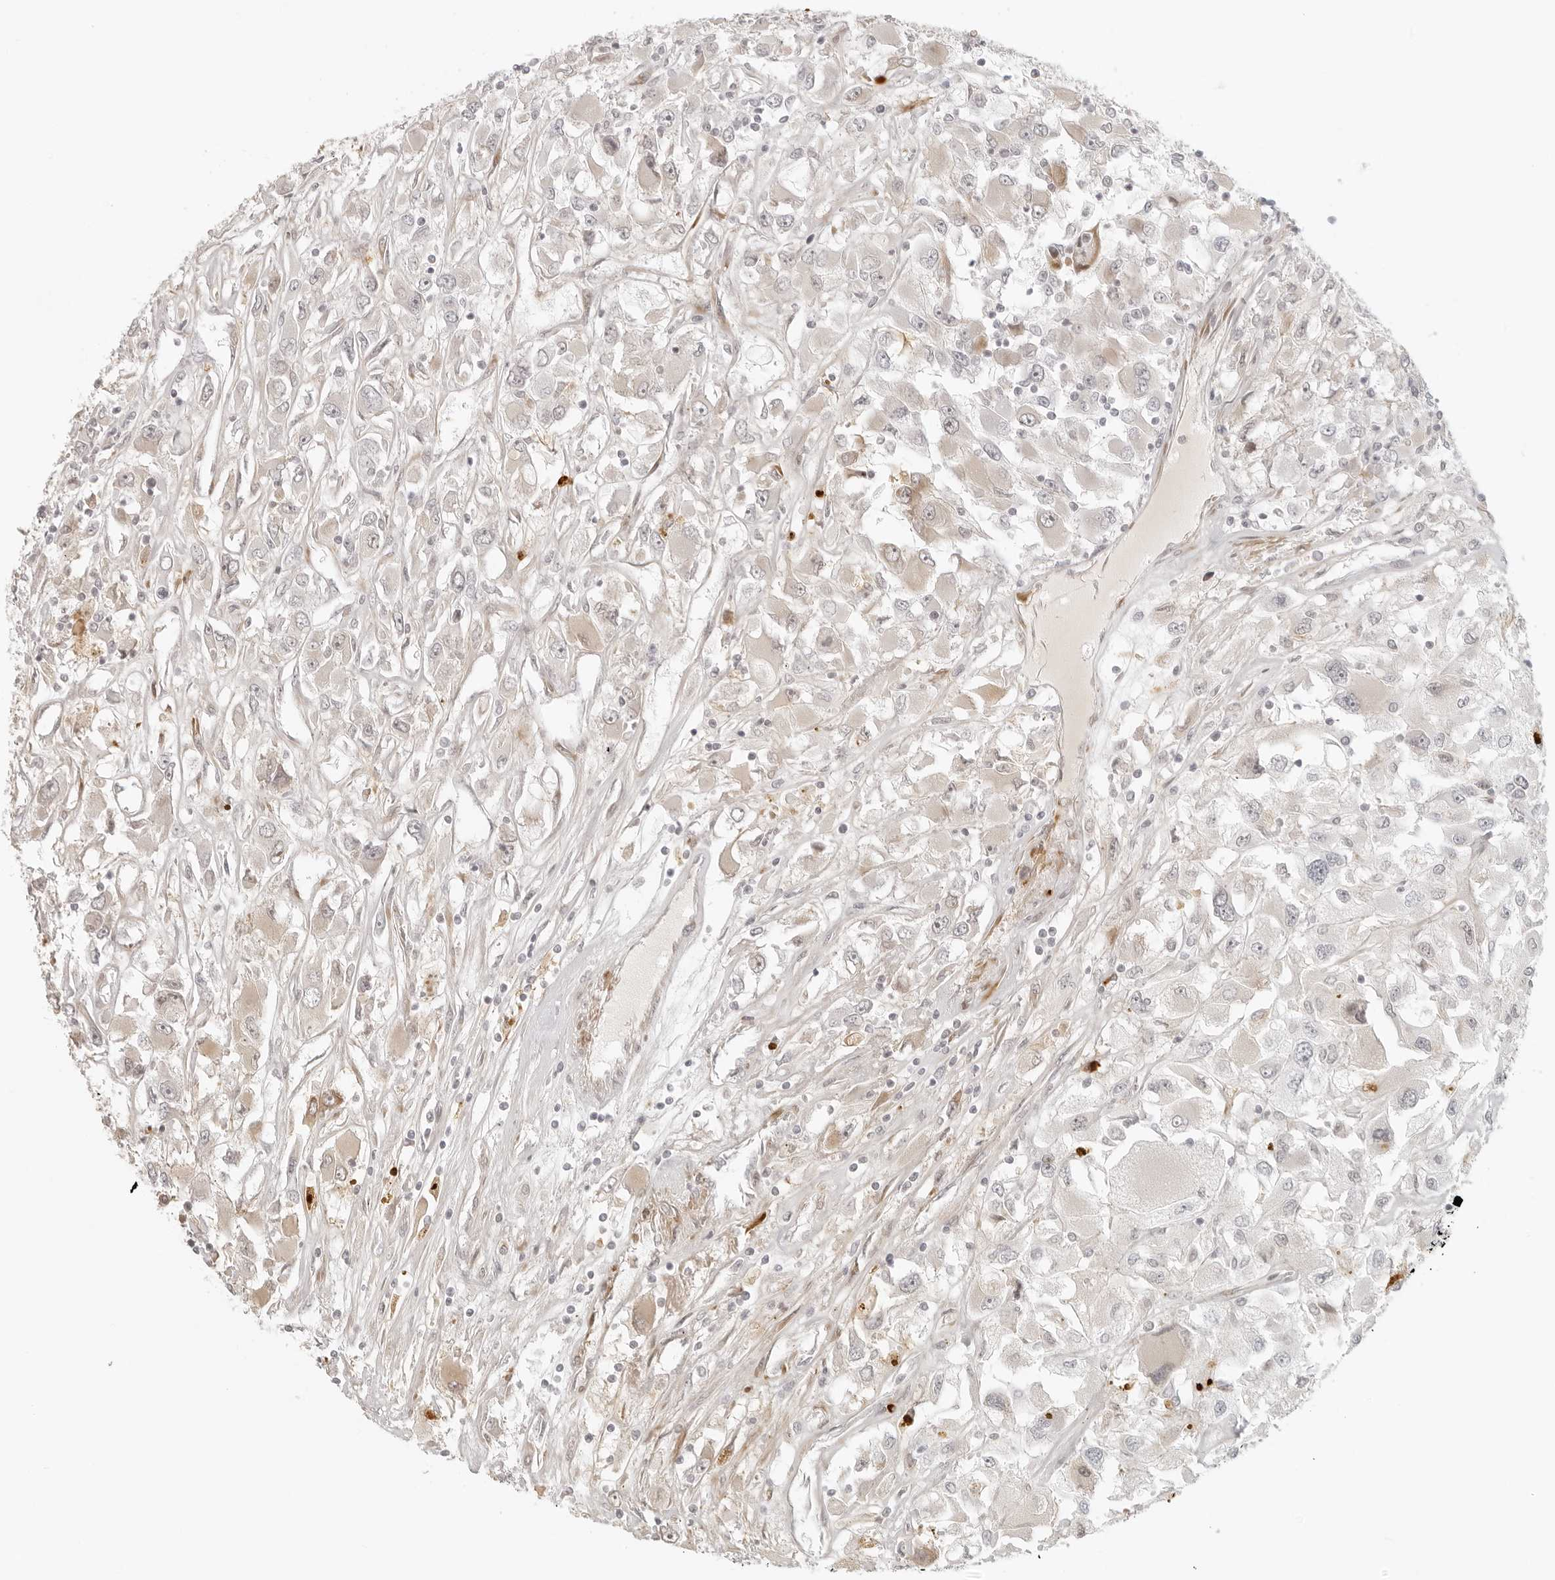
{"staining": {"intensity": "weak", "quantity": "25%-75%", "location": "cytoplasmic/membranous"}, "tissue": "renal cancer", "cell_type": "Tumor cells", "image_type": "cancer", "snomed": [{"axis": "morphology", "description": "Adenocarcinoma, NOS"}, {"axis": "topography", "description": "Kidney"}], "caption": "Tumor cells show weak cytoplasmic/membranous positivity in approximately 25%-75% of cells in renal adenocarcinoma.", "gene": "ZNF678", "patient": {"sex": "female", "age": 52}}